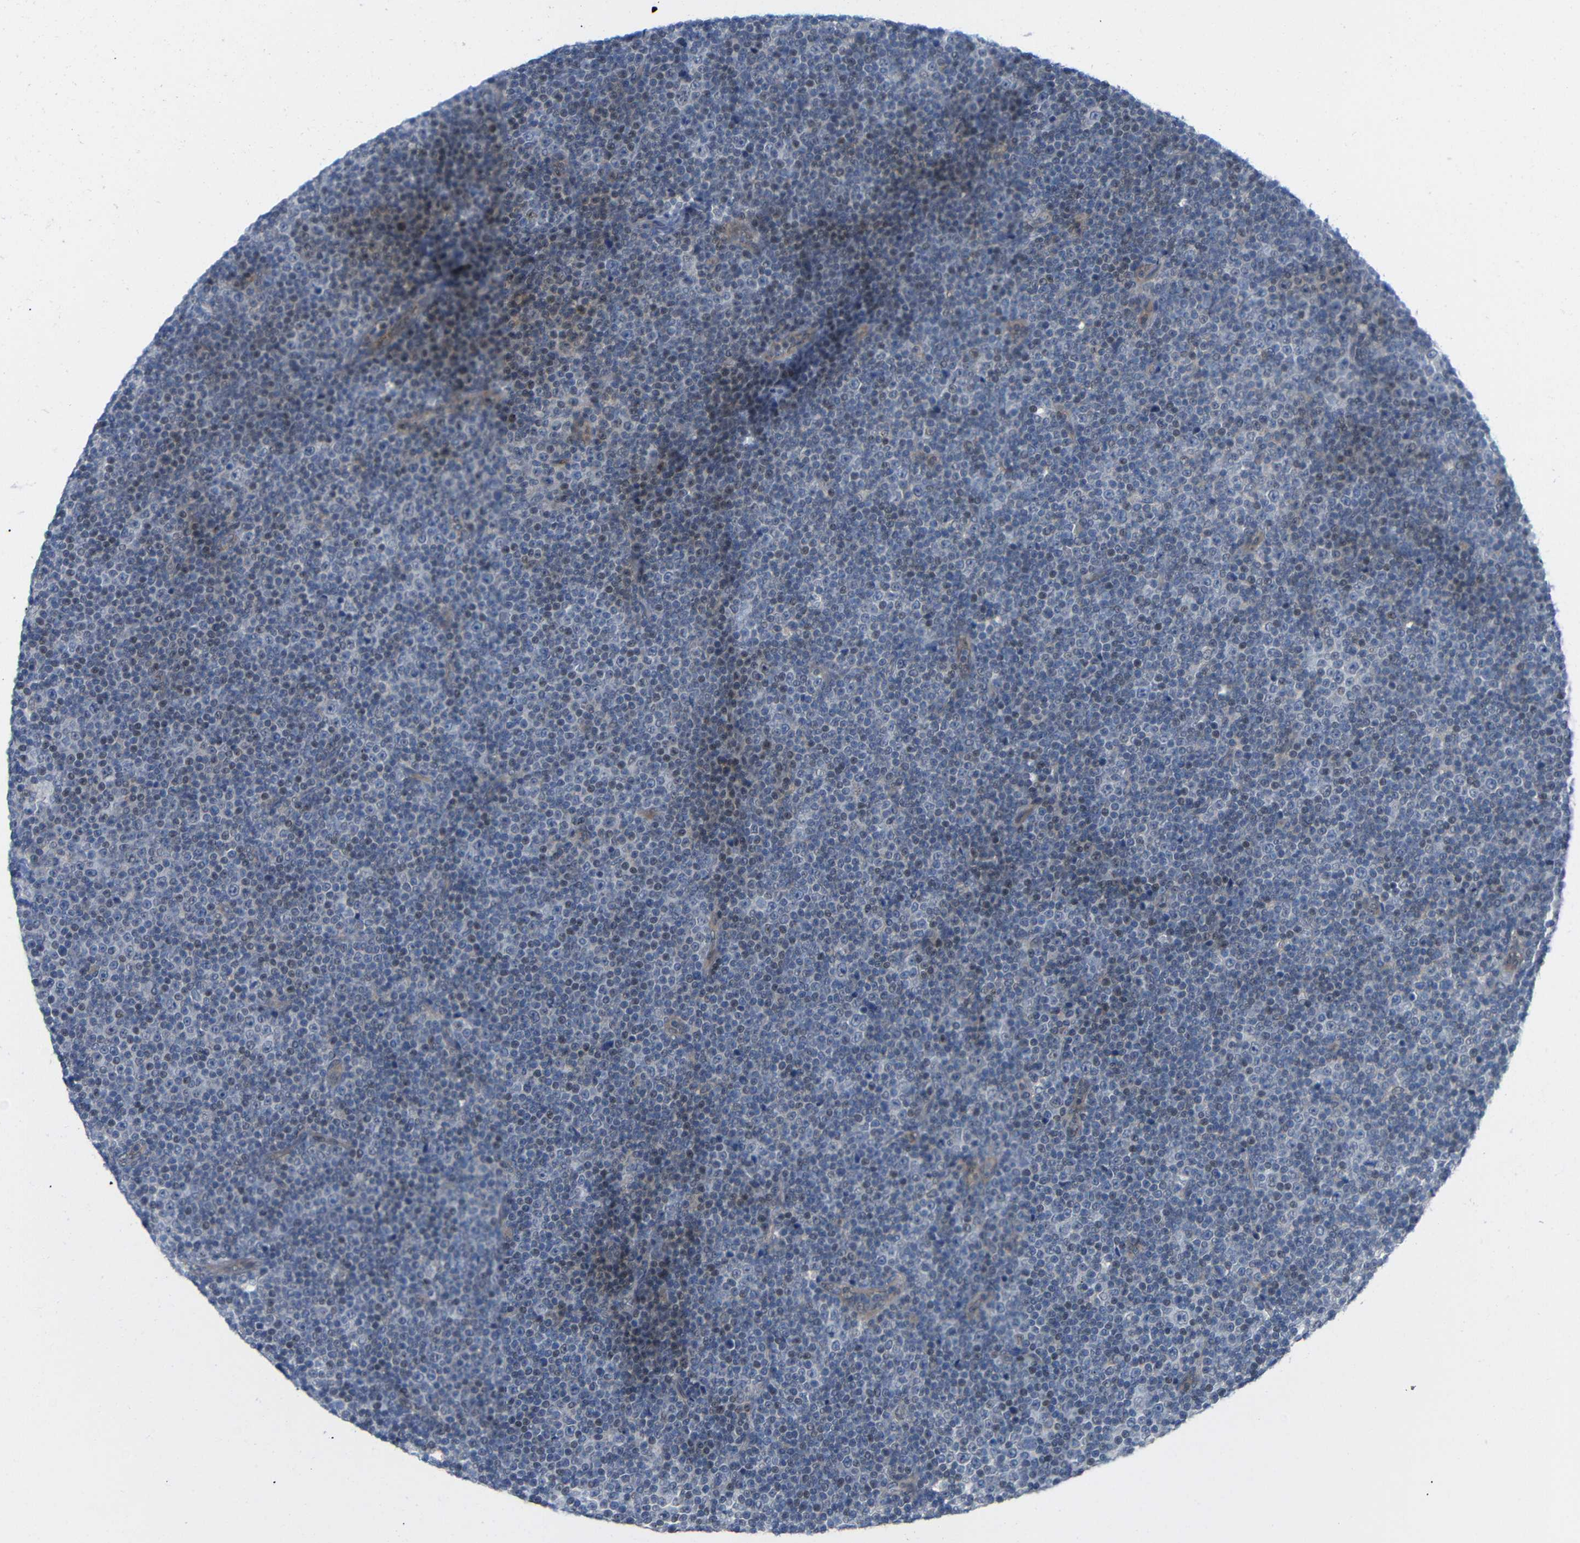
{"staining": {"intensity": "weak", "quantity": "<25%", "location": "nuclear"}, "tissue": "lymphoma", "cell_type": "Tumor cells", "image_type": "cancer", "snomed": [{"axis": "morphology", "description": "Malignant lymphoma, non-Hodgkin's type, Low grade"}, {"axis": "topography", "description": "Lymph node"}], "caption": "This is a histopathology image of IHC staining of lymphoma, which shows no positivity in tumor cells.", "gene": "CMTM1", "patient": {"sex": "female", "age": 67}}